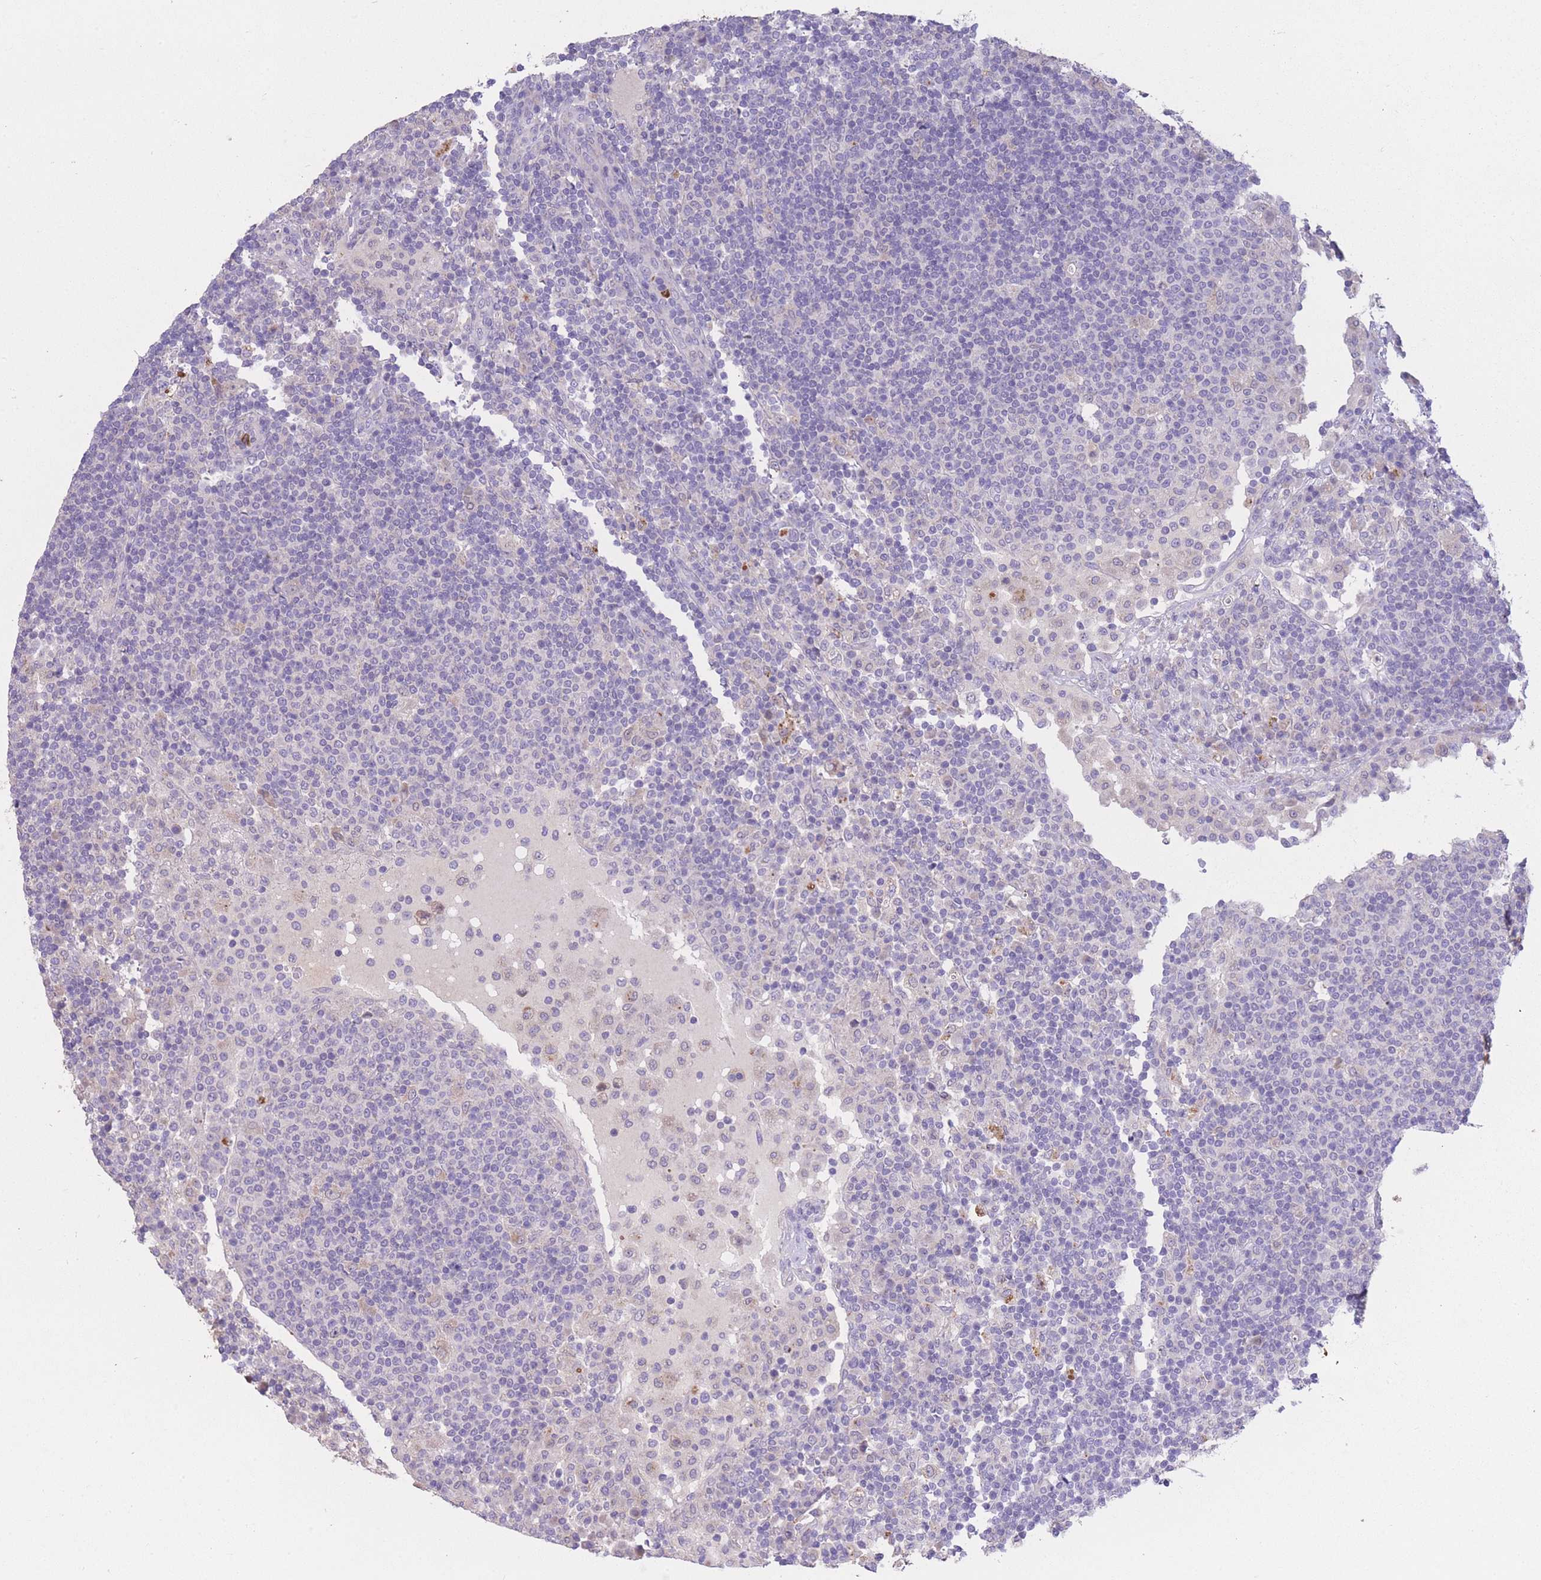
{"staining": {"intensity": "strong", "quantity": "<25%", "location": "none"}, "tissue": "lymph node", "cell_type": "Germinal center cells", "image_type": "normal", "snomed": [{"axis": "morphology", "description": "Normal tissue, NOS"}, {"axis": "topography", "description": "Lymph node"}], "caption": "Protein staining by immunohistochemistry (IHC) reveals strong None positivity in about <25% of germinal center cells in normal lymph node. The protein of interest is stained brown, and the nuclei are stained in blue (DAB IHC with brightfield microscopy, high magnification).", "gene": "CENPM", "patient": {"sex": "female", "age": 53}}